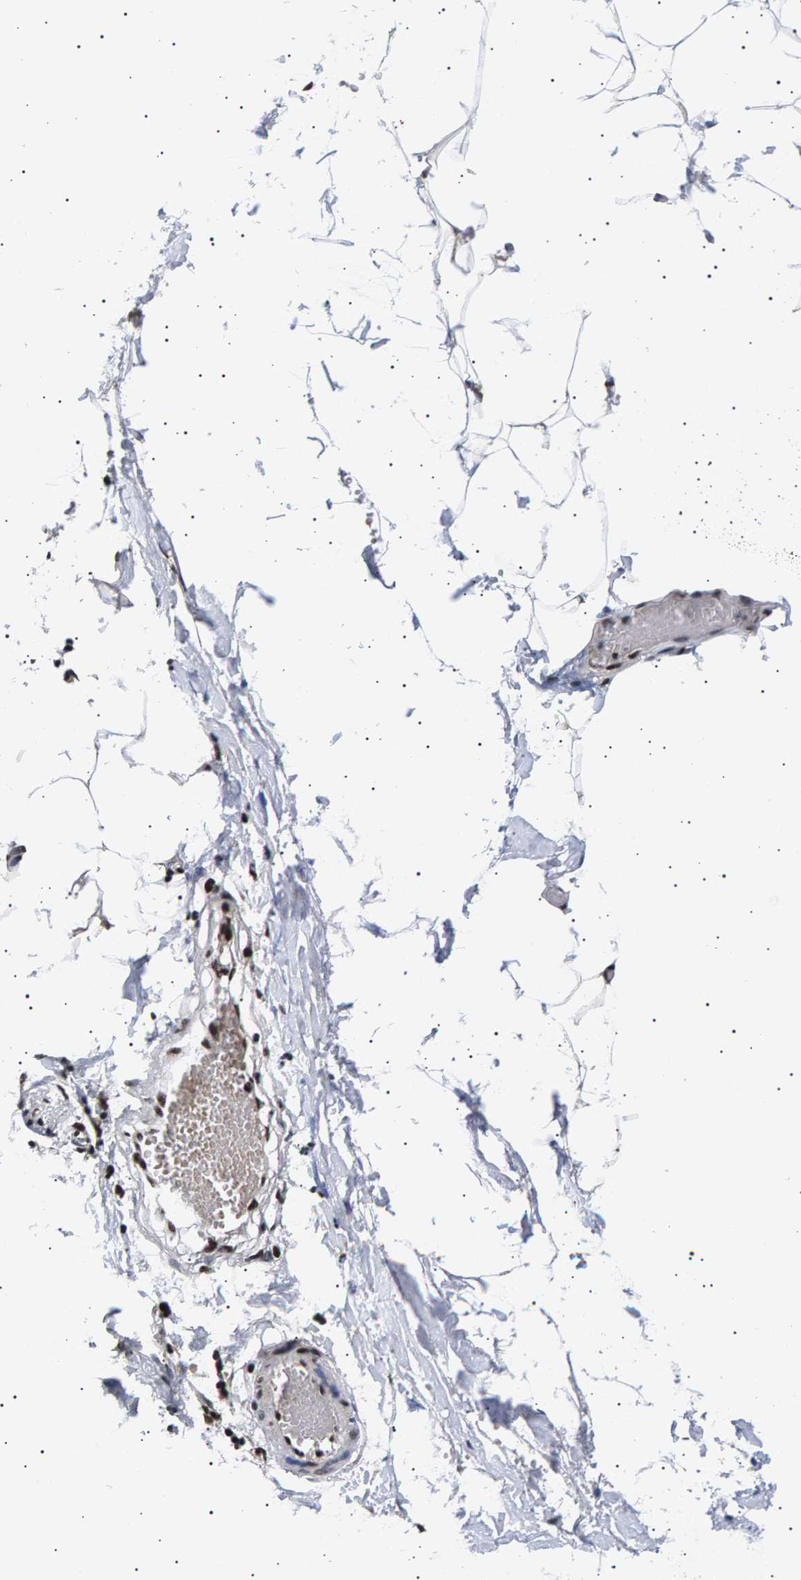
{"staining": {"intensity": "moderate", "quantity": ">75%", "location": "nuclear"}, "tissue": "adipose tissue", "cell_type": "Adipocytes", "image_type": "normal", "snomed": [{"axis": "morphology", "description": "Normal tissue, NOS"}, {"axis": "morphology", "description": "Adenocarcinoma, NOS"}, {"axis": "topography", "description": "Colon"}, {"axis": "topography", "description": "Peripheral nerve tissue"}], "caption": "Immunohistochemical staining of normal human adipose tissue shows moderate nuclear protein expression in about >75% of adipocytes. (Brightfield microscopy of DAB IHC at high magnification).", "gene": "ANKRD40", "patient": {"sex": "male", "age": 14}}